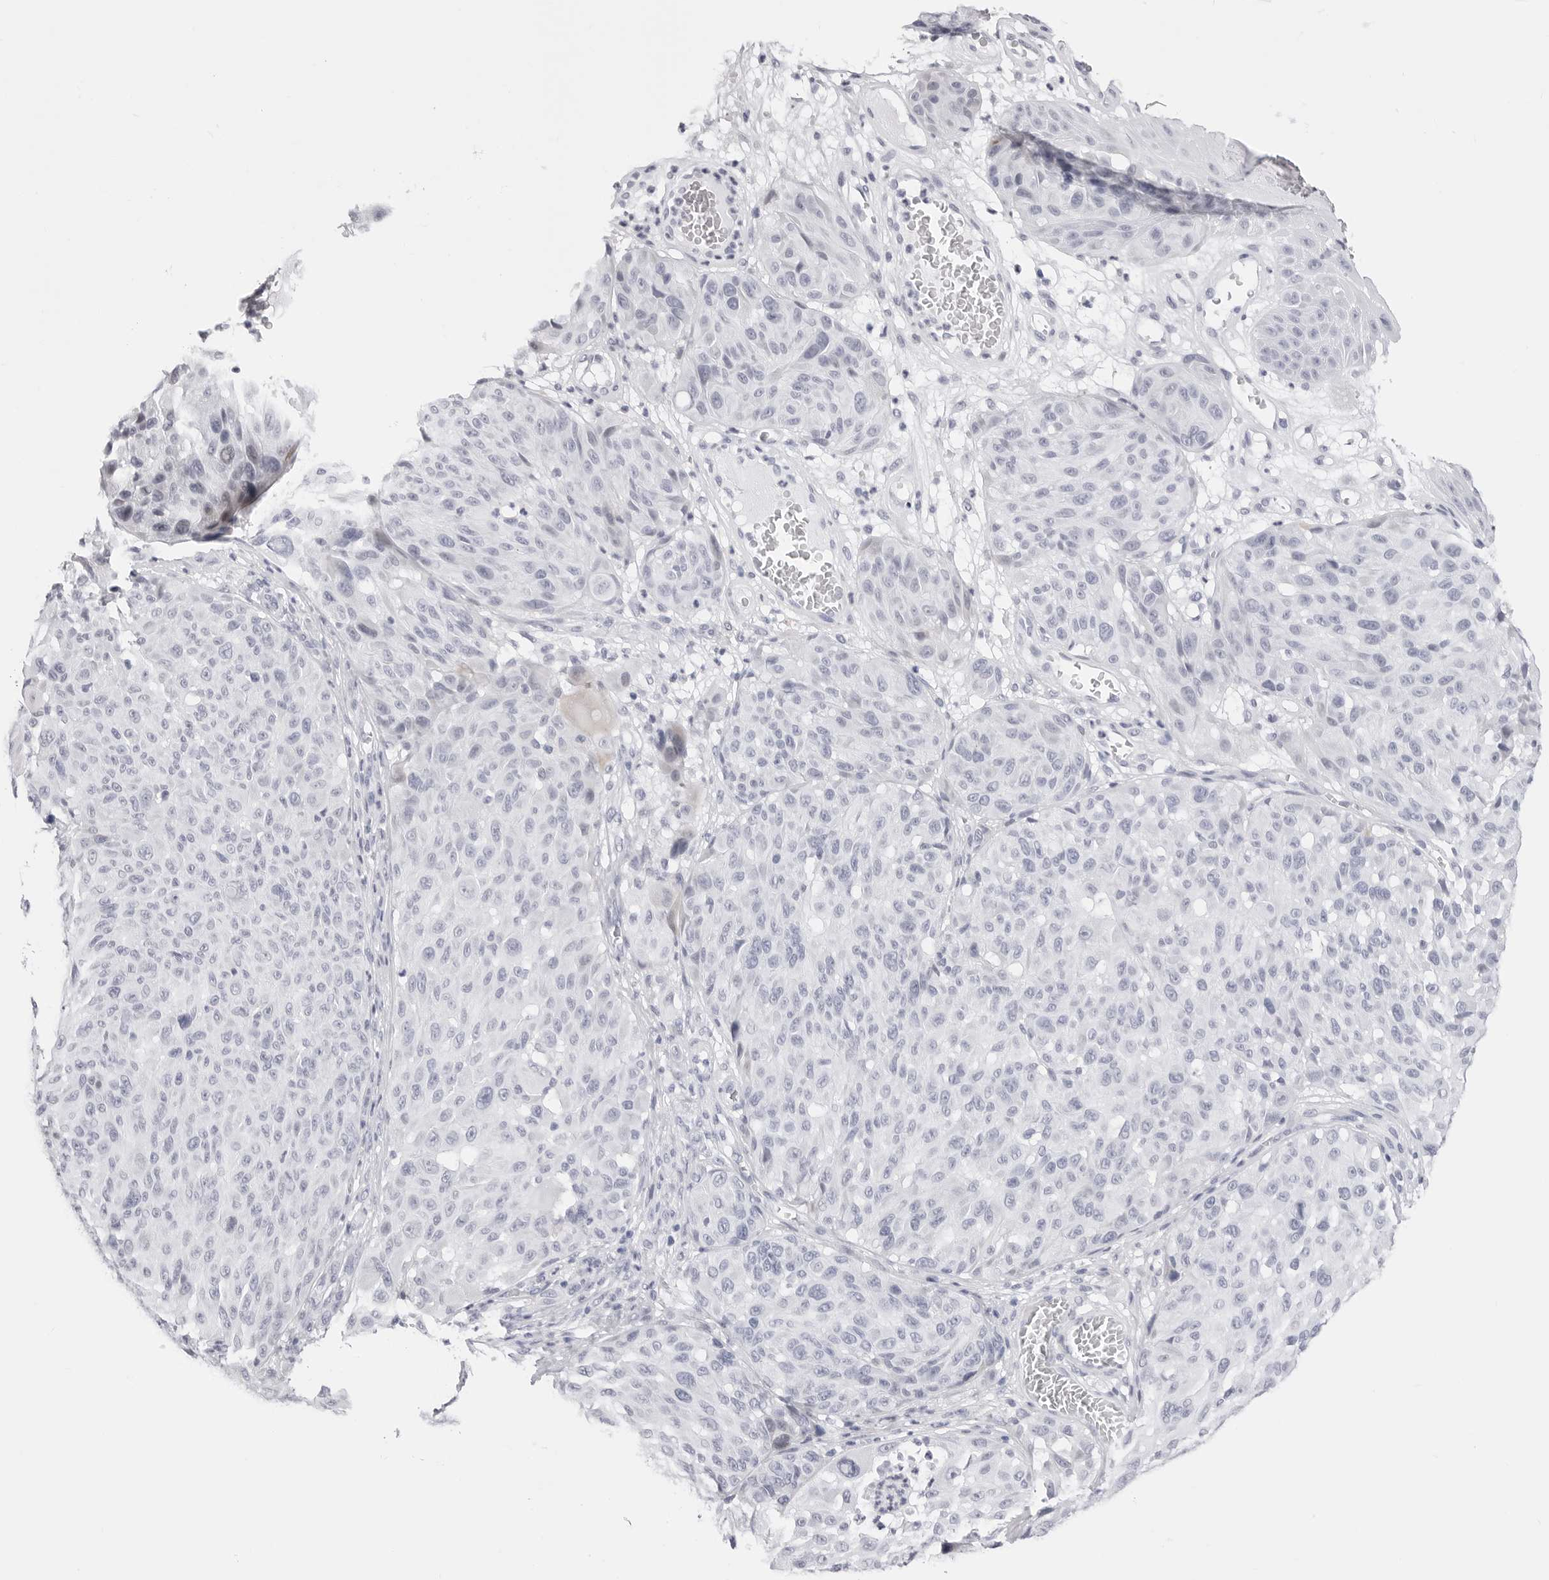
{"staining": {"intensity": "negative", "quantity": "none", "location": "none"}, "tissue": "melanoma", "cell_type": "Tumor cells", "image_type": "cancer", "snomed": [{"axis": "morphology", "description": "Malignant melanoma, NOS"}, {"axis": "topography", "description": "Skin"}], "caption": "Tumor cells are negative for brown protein staining in melanoma. The staining was performed using DAB (3,3'-diaminobenzidine) to visualize the protein expression in brown, while the nuclei were stained in blue with hematoxylin (Magnification: 20x).", "gene": "TSSK1B", "patient": {"sex": "male", "age": 83}}